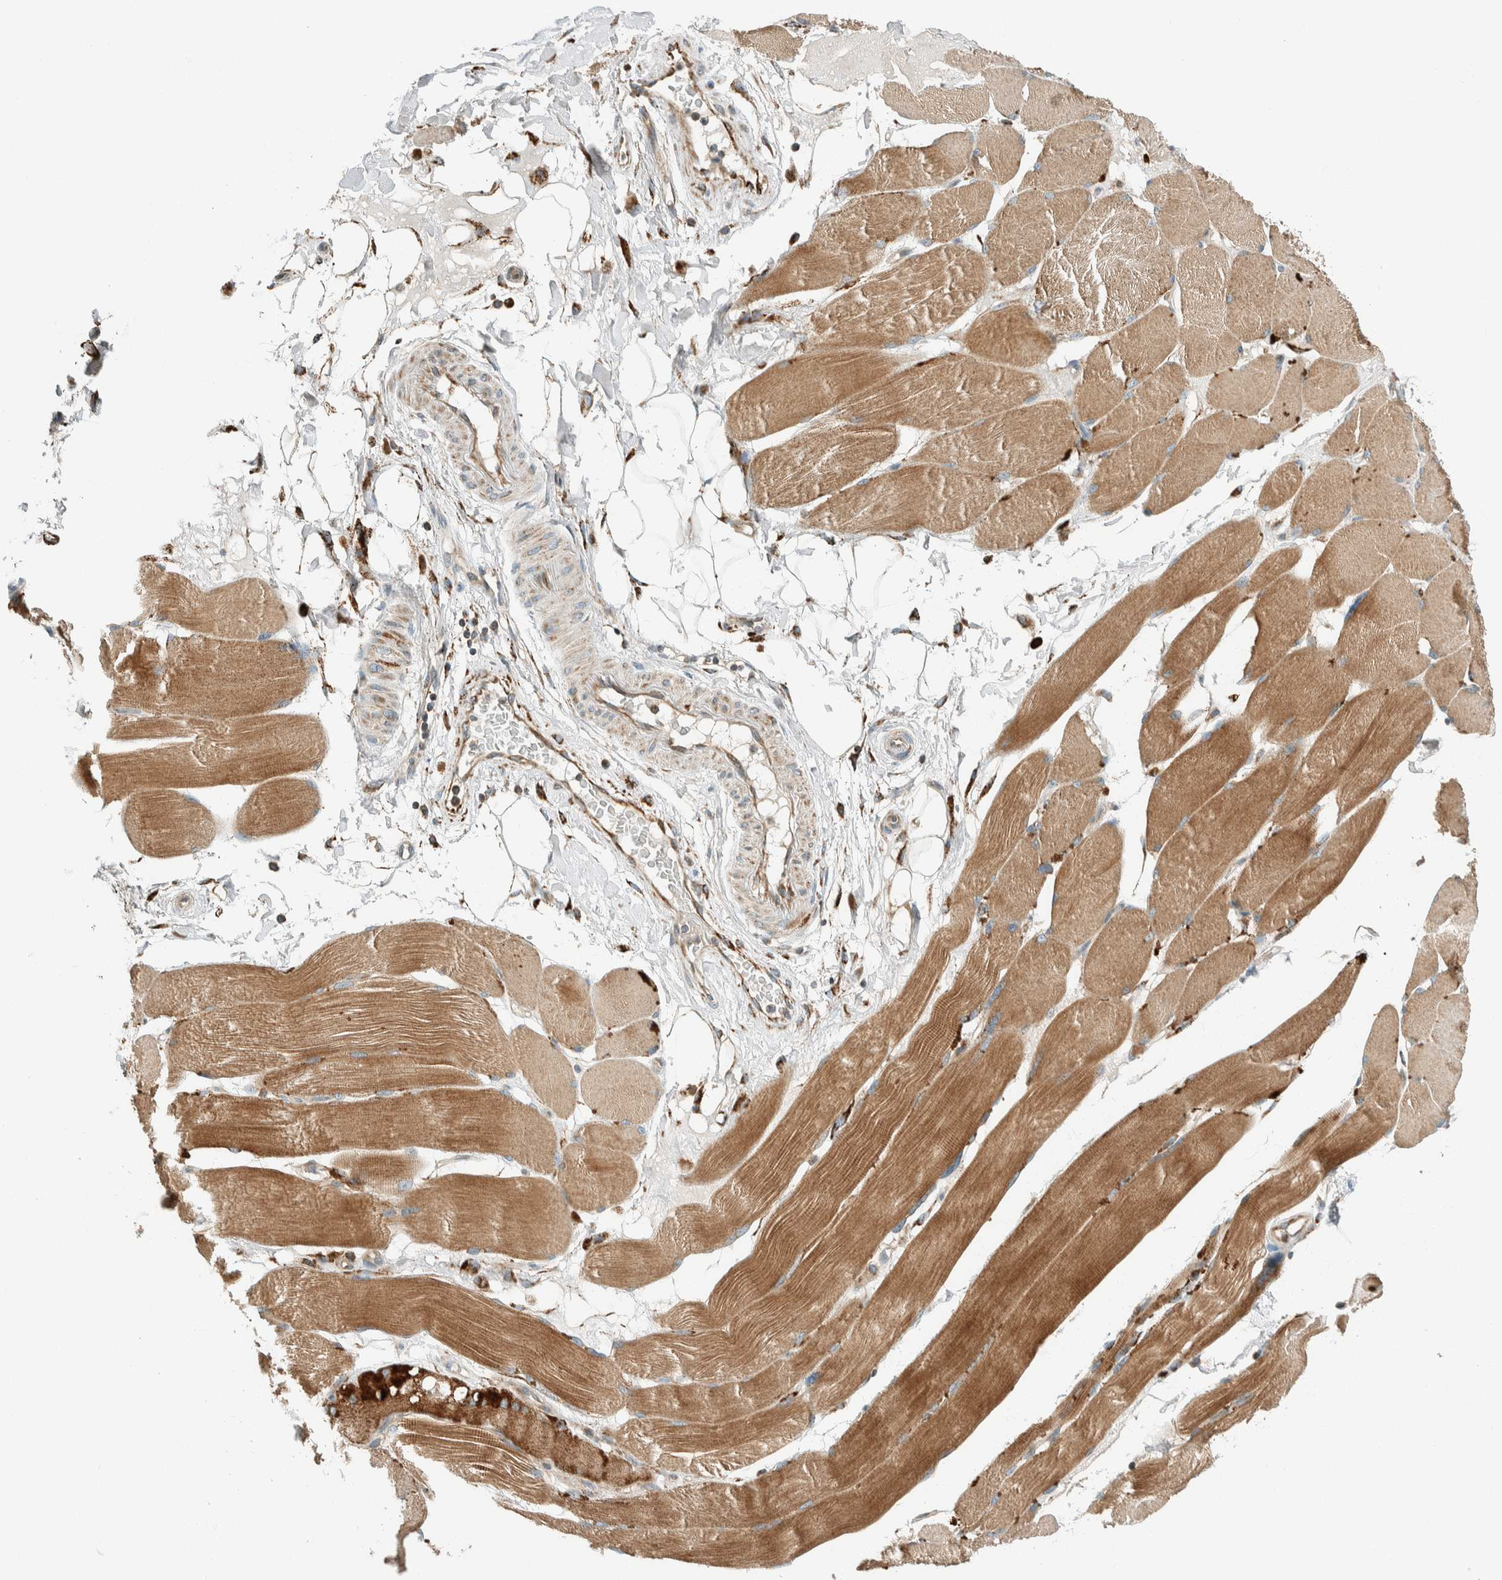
{"staining": {"intensity": "moderate", "quantity": ">75%", "location": "cytoplasmic/membranous"}, "tissue": "skeletal muscle", "cell_type": "Myocytes", "image_type": "normal", "snomed": [{"axis": "morphology", "description": "Normal tissue, NOS"}, {"axis": "topography", "description": "Skin"}, {"axis": "topography", "description": "Skeletal muscle"}], "caption": "Myocytes show moderate cytoplasmic/membranous staining in approximately >75% of cells in normal skeletal muscle. (DAB = brown stain, brightfield microscopy at high magnification).", "gene": "SPAG5", "patient": {"sex": "male", "age": 83}}